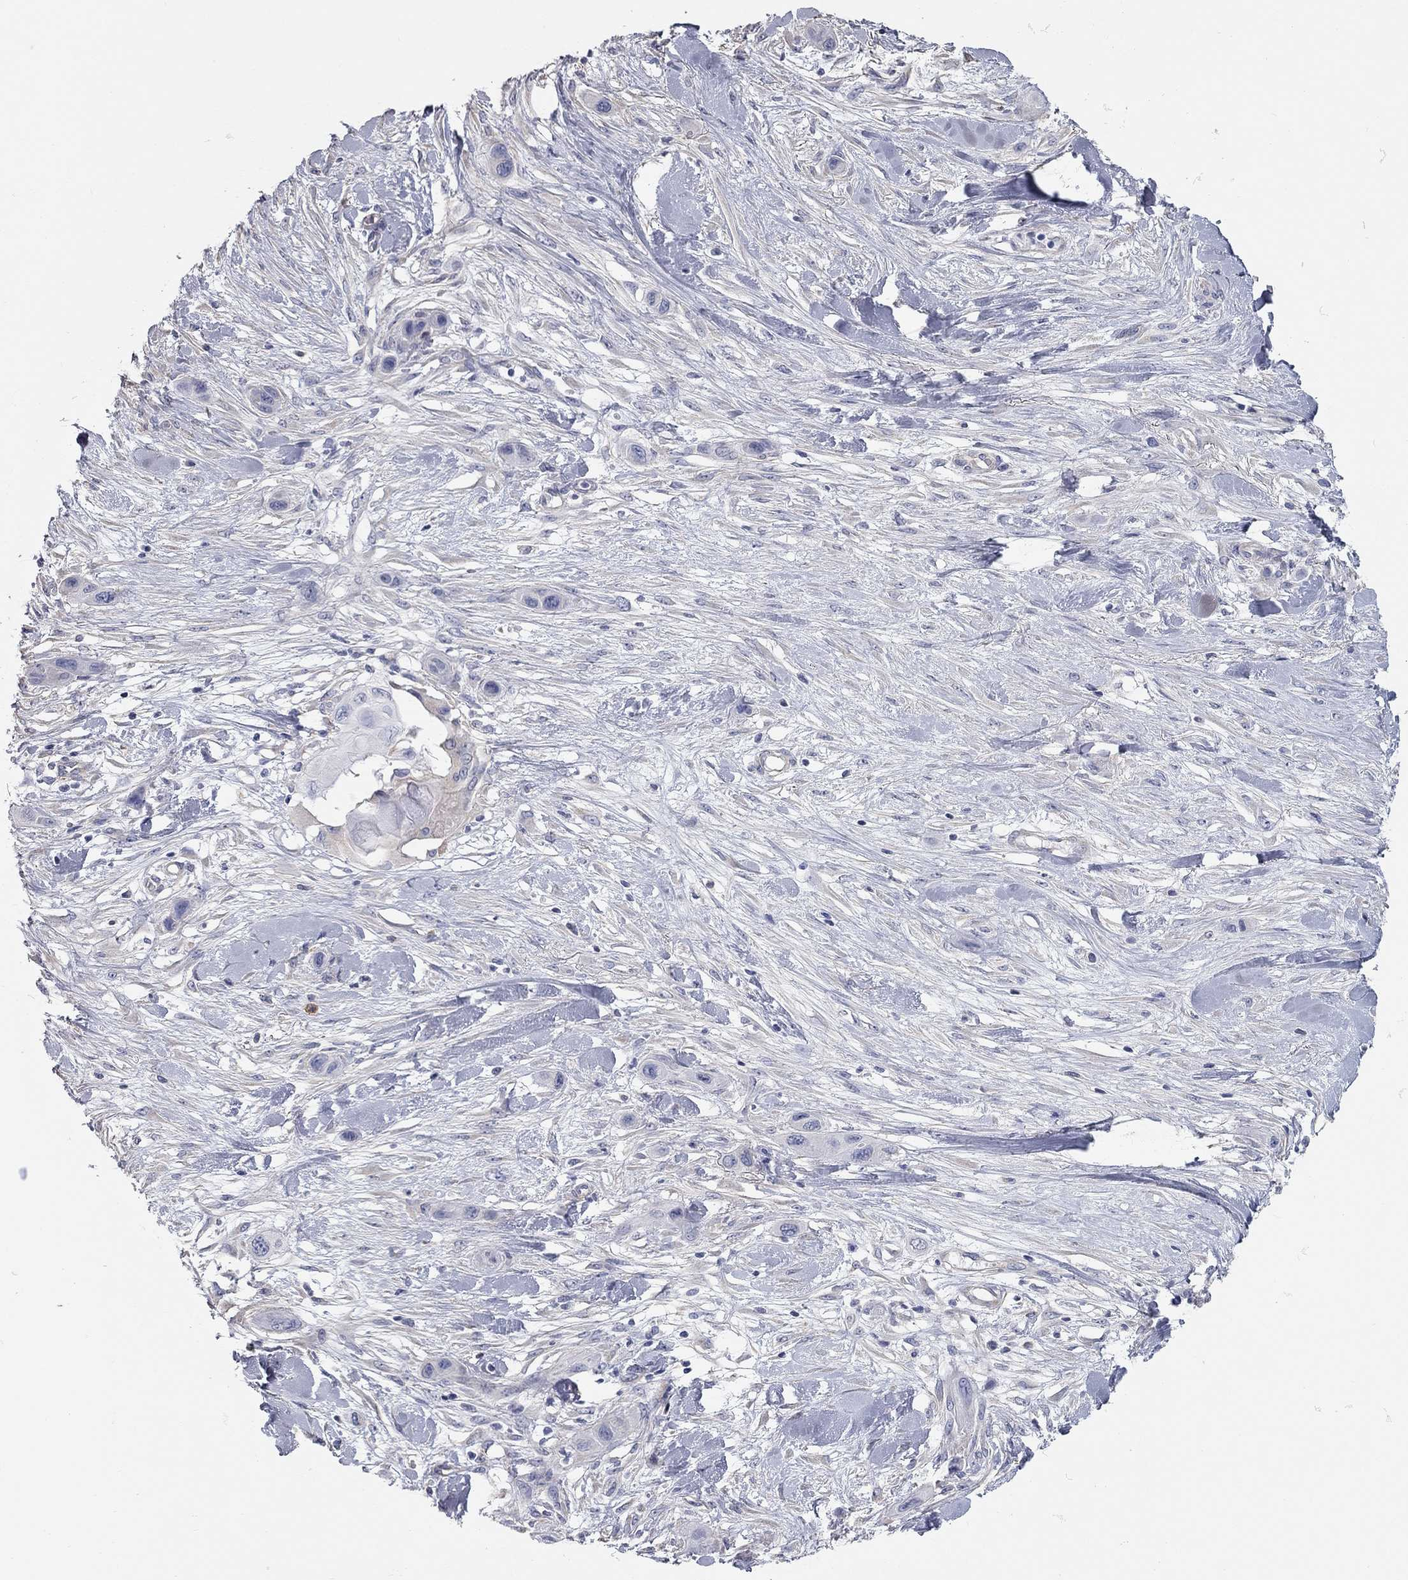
{"staining": {"intensity": "negative", "quantity": "none", "location": "none"}, "tissue": "skin cancer", "cell_type": "Tumor cells", "image_type": "cancer", "snomed": [{"axis": "morphology", "description": "Squamous cell carcinoma, NOS"}, {"axis": "topography", "description": "Skin"}], "caption": "Immunohistochemistry of human squamous cell carcinoma (skin) reveals no positivity in tumor cells. The staining is performed using DAB brown chromogen with nuclei counter-stained in using hematoxylin.", "gene": "C10orf90", "patient": {"sex": "male", "age": 79}}